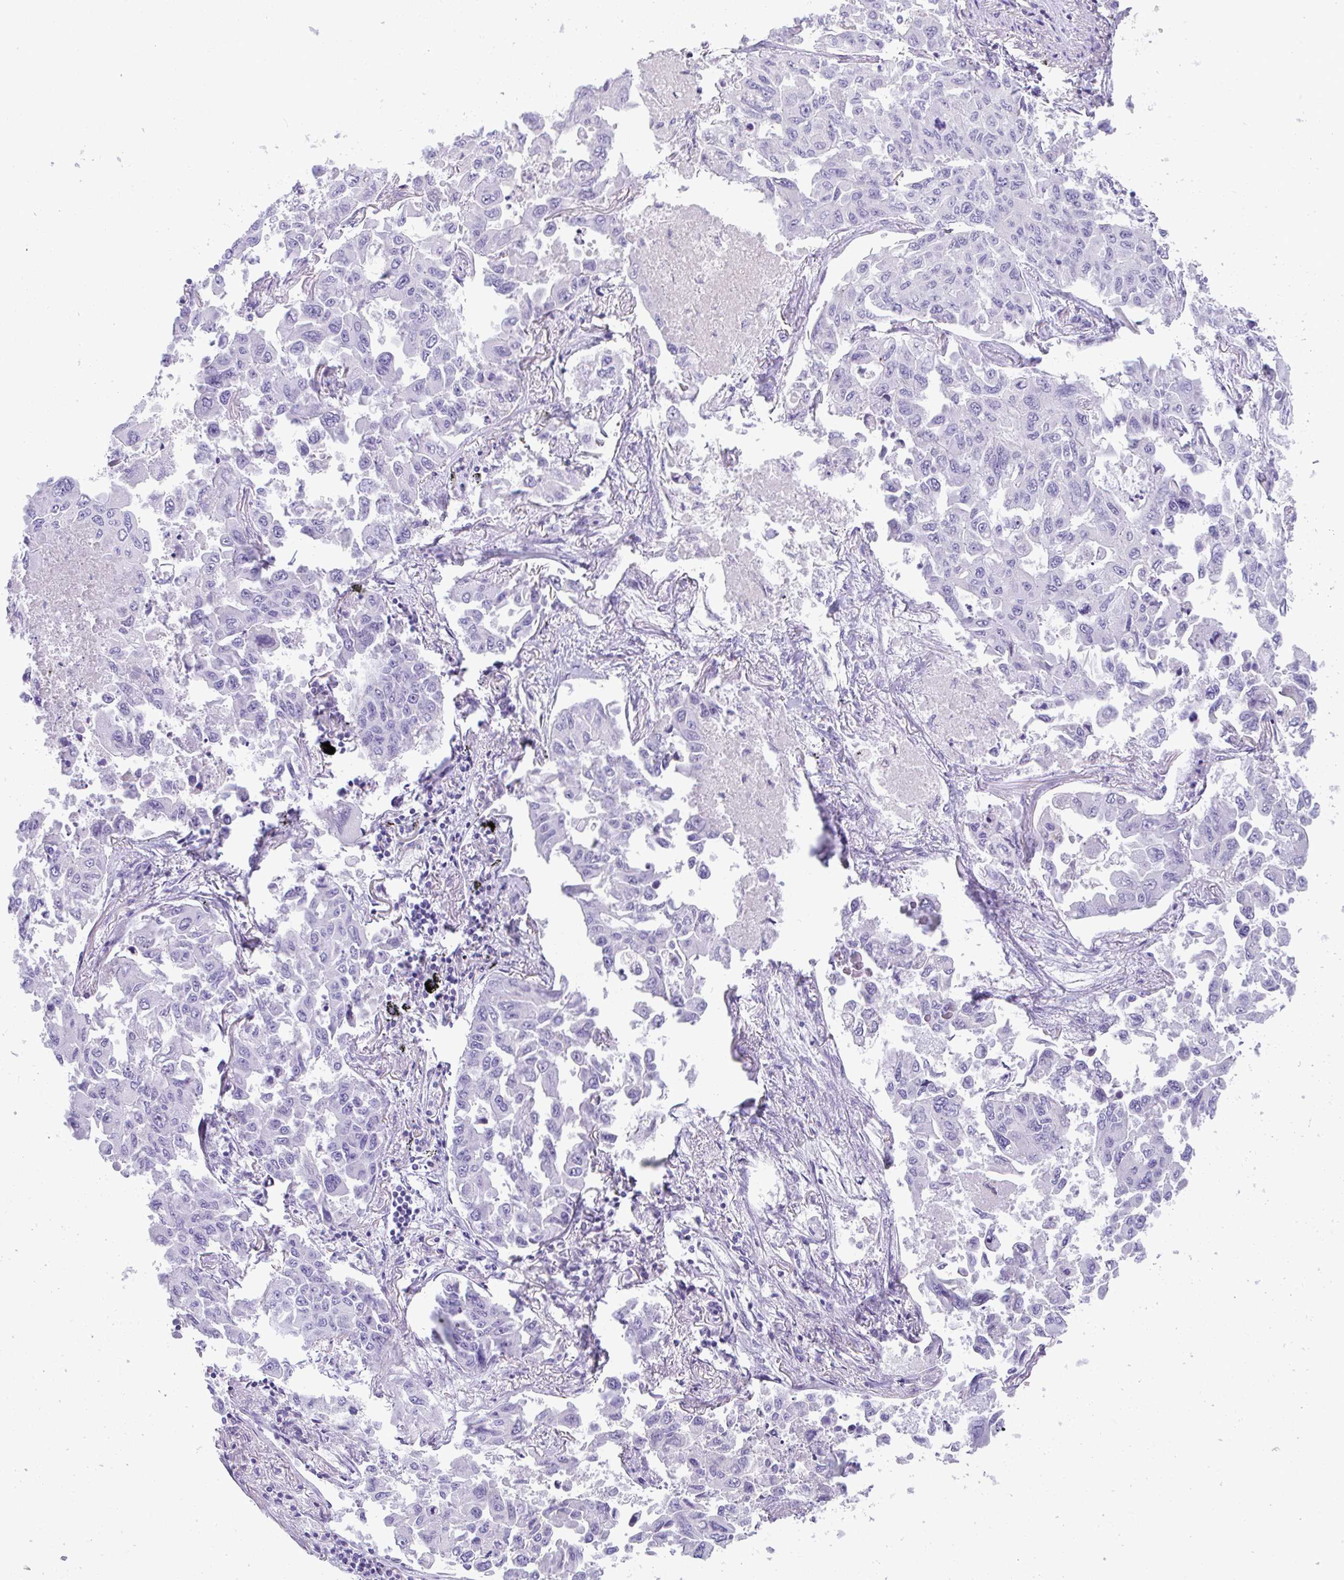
{"staining": {"intensity": "negative", "quantity": "none", "location": "none"}, "tissue": "lung cancer", "cell_type": "Tumor cells", "image_type": "cancer", "snomed": [{"axis": "morphology", "description": "Adenocarcinoma, NOS"}, {"axis": "topography", "description": "Lung"}], "caption": "This is an IHC micrograph of lung cancer. There is no expression in tumor cells.", "gene": "TTC30B", "patient": {"sex": "male", "age": 64}}